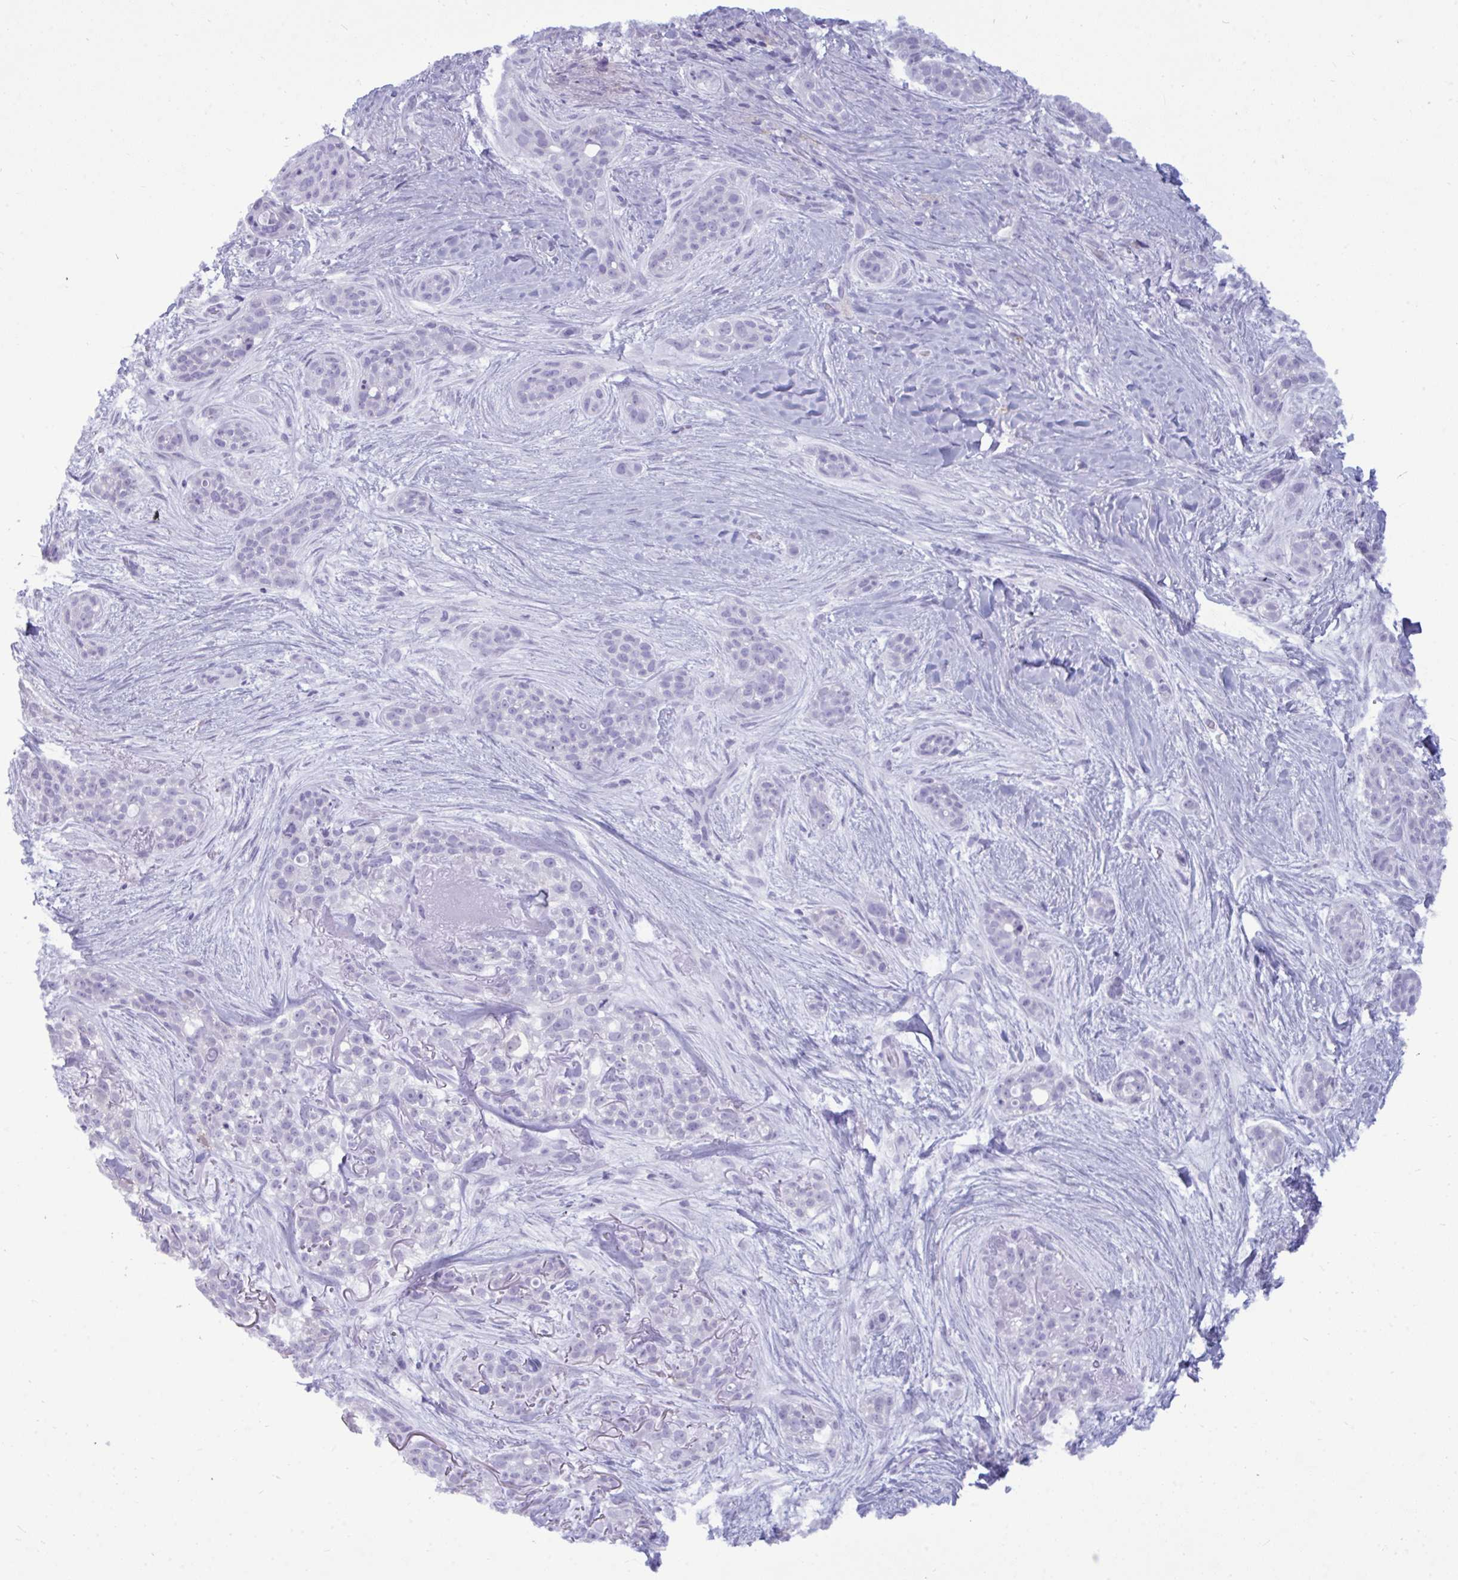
{"staining": {"intensity": "negative", "quantity": "none", "location": "none"}, "tissue": "skin cancer", "cell_type": "Tumor cells", "image_type": "cancer", "snomed": [{"axis": "morphology", "description": "Basal cell carcinoma"}, {"axis": "topography", "description": "Skin"}], "caption": "Immunohistochemical staining of human skin basal cell carcinoma displays no significant expression in tumor cells. The staining was performed using DAB (3,3'-diaminobenzidine) to visualize the protein expression in brown, while the nuclei were stained in blue with hematoxylin (Magnification: 20x).", "gene": "ANKRD60", "patient": {"sex": "female", "age": 79}}